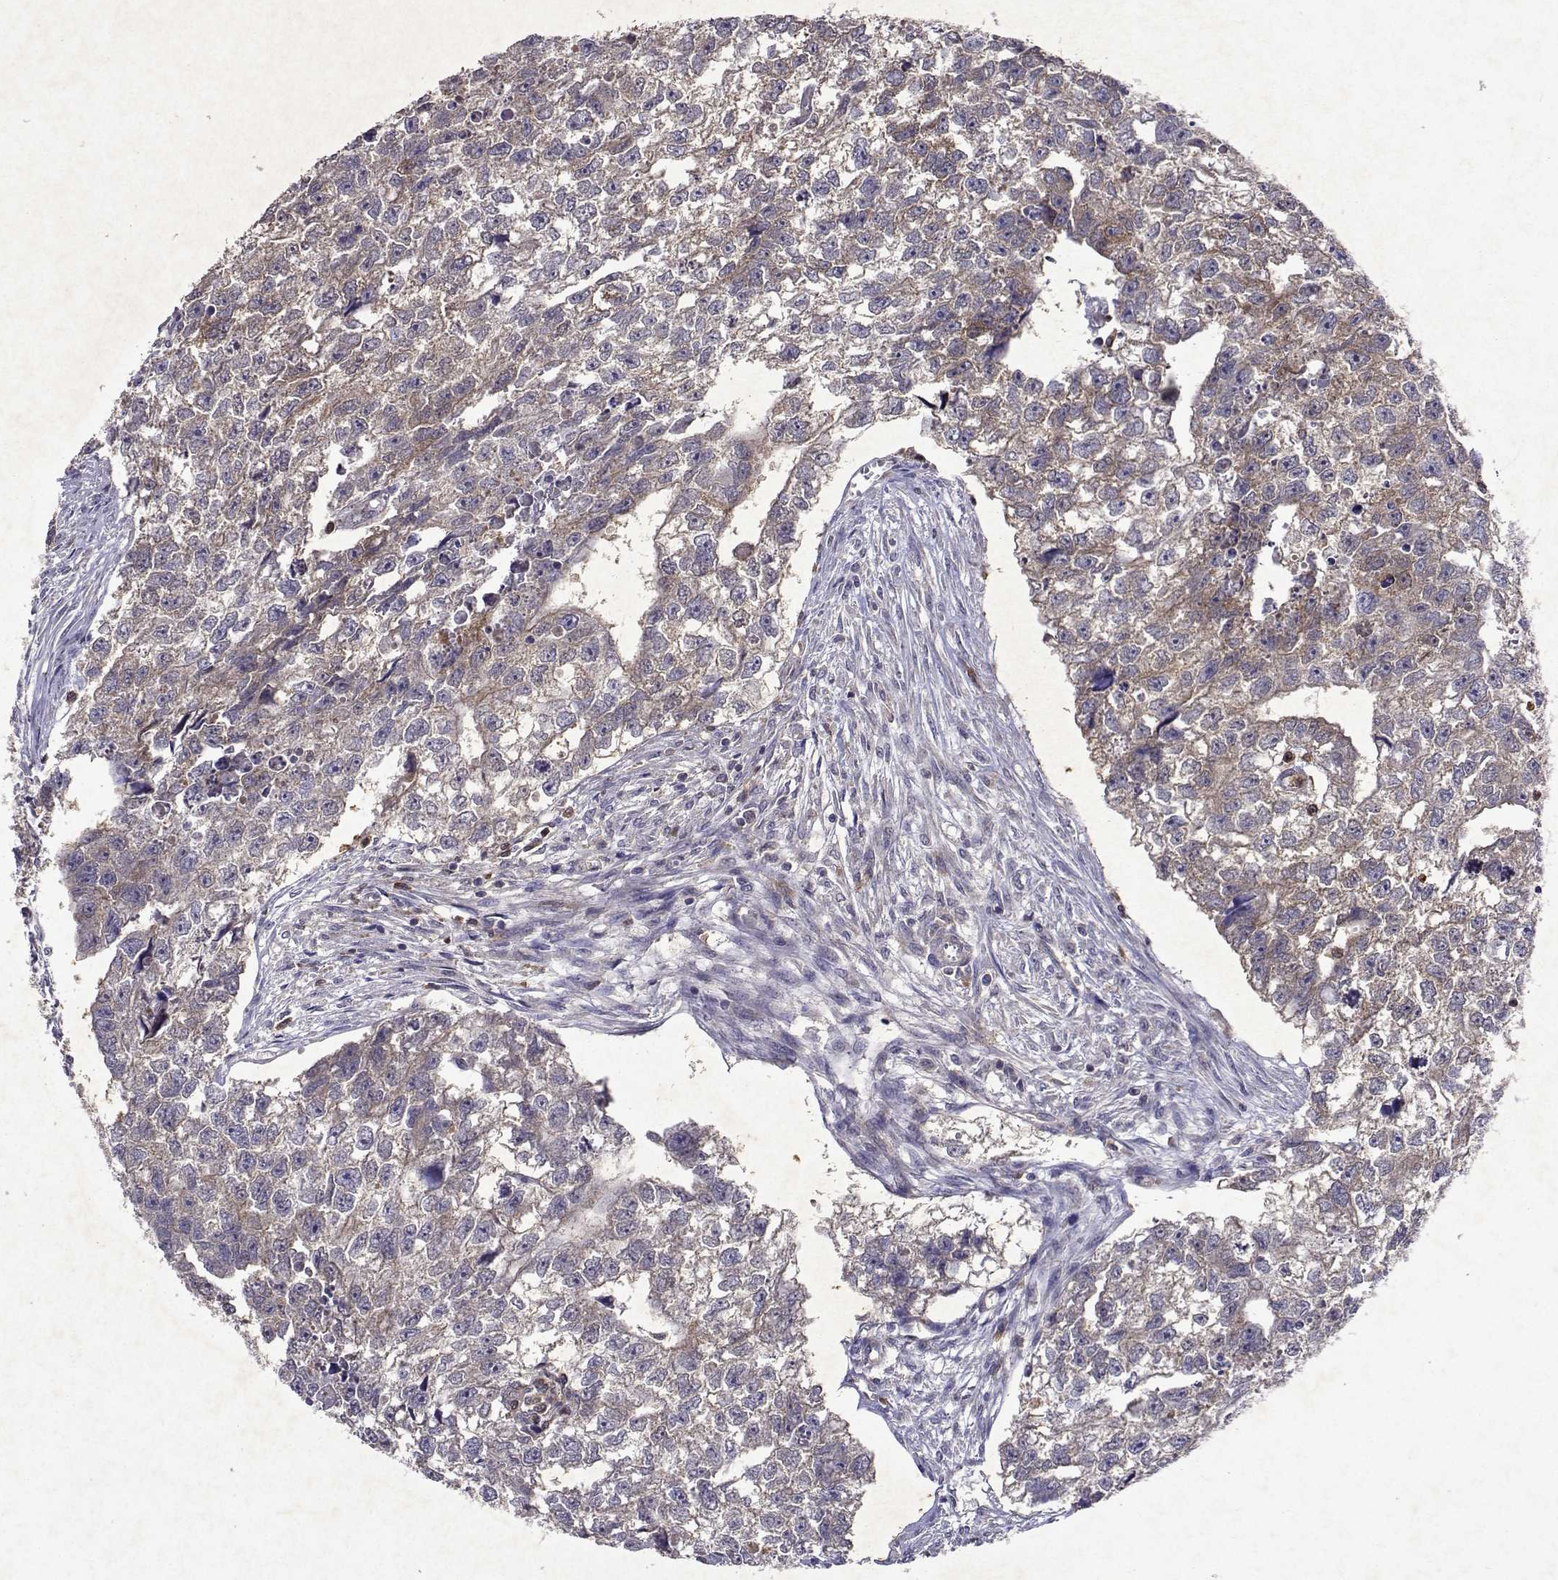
{"staining": {"intensity": "weak", "quantity": "25%-75%", "location": "cytoplasmic/membranous"}, "tissue": "testis cancer", "cell_type": "Tumor cells", "image_type": "cancer", "snomed": [{"axis": "morphology", "description": "Carcinoma, Embryonal, NOS"}, {"axis": "morphology", "description": "Teratoma, malignant, NOS"}, {"axis": "topography", "description": "Testis"}], "caption": "Immunohistochemistry micrograph of testis cancer (embryonal carcinoma) stained for a protein (brown), which reveals low levels of weak cytoplasmic/membranous positivity in approximately 25%-75% of tumor cells.", "gene": "APAF1", "patient": {"sex": "male", "age": 44}}